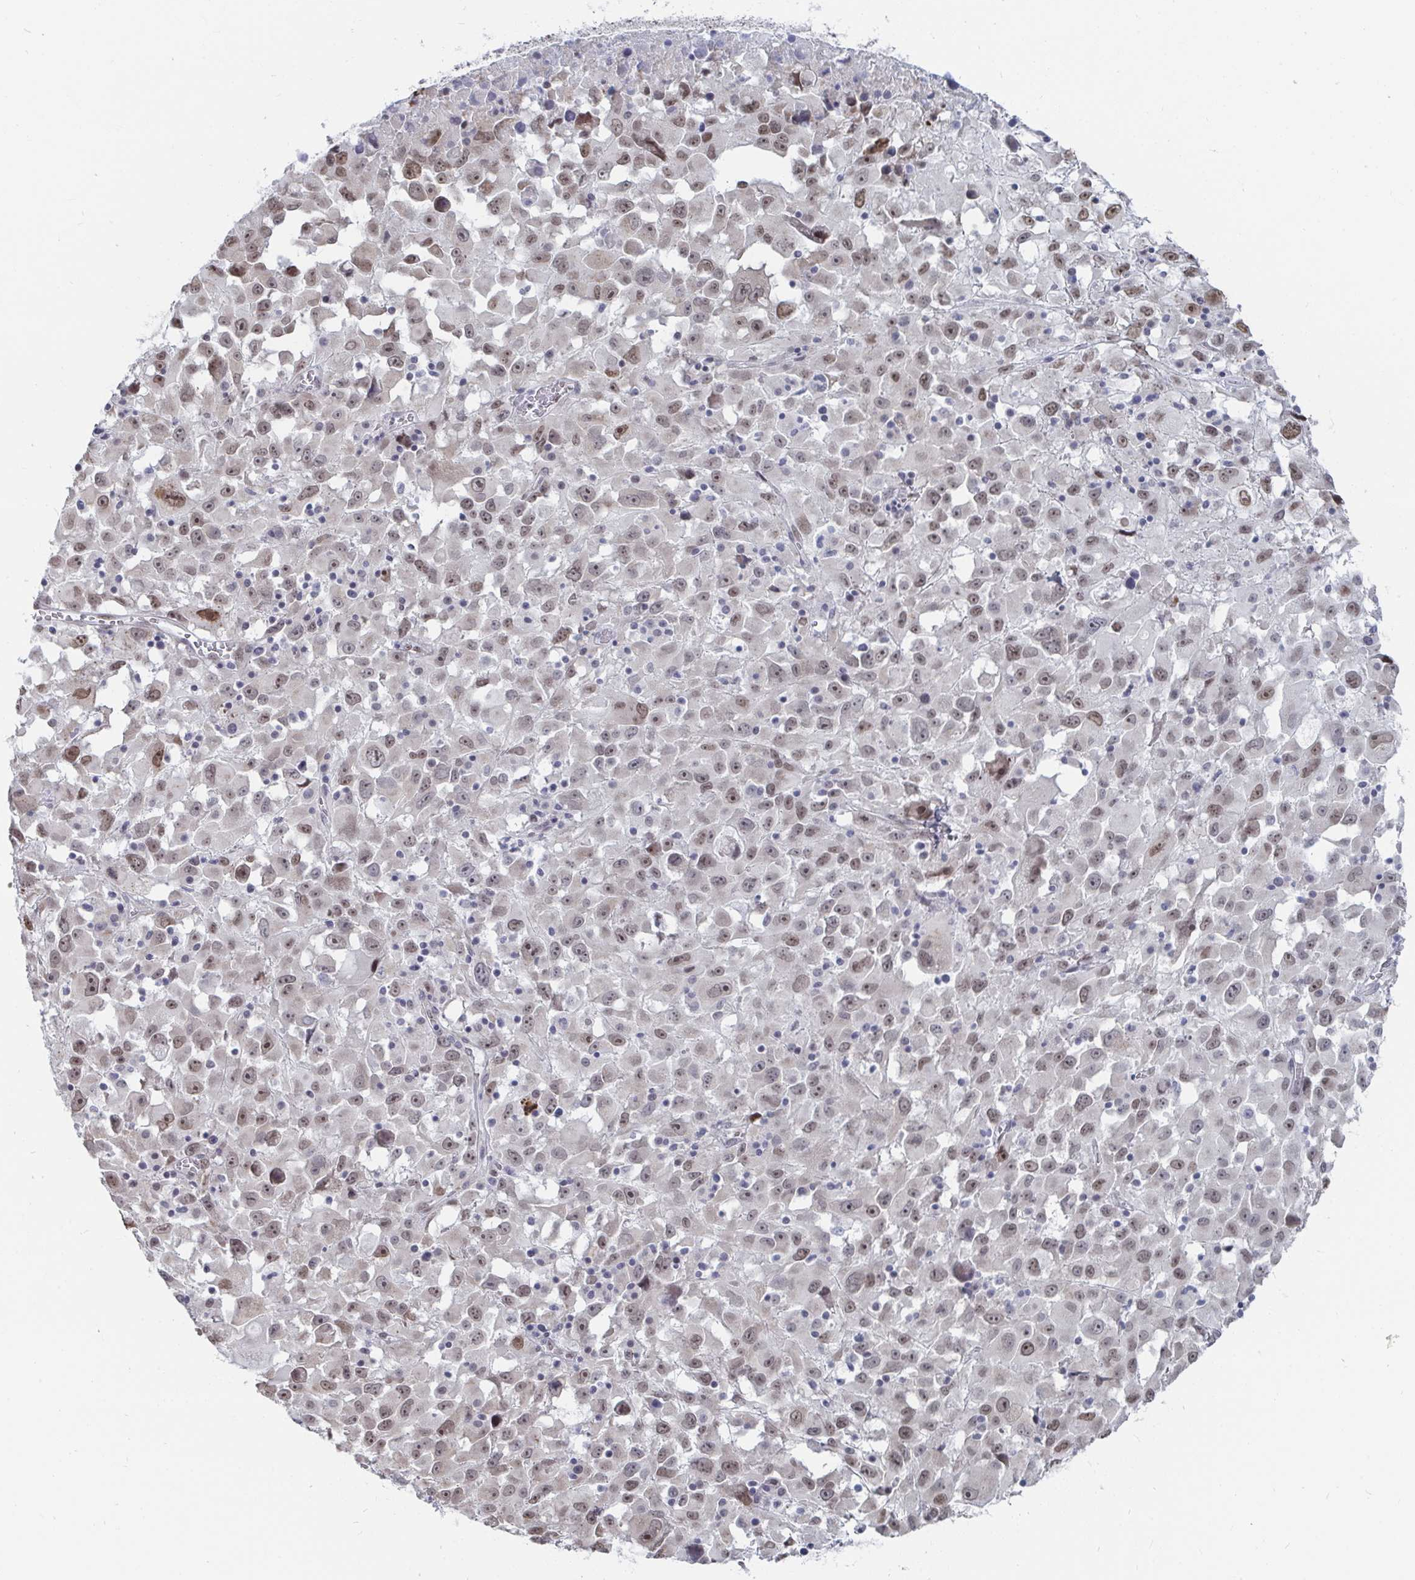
{"staining": {"intensity": "moderate", "quantity": "25%-75%", "location": "nuclear"}, "tissue": "melanoma", "cell_type": "Tumor cells", "image_type": "cancer", "snomed": [{"axis": "morphology", "description": "Malignant melanoma, Metastatic site"}, {"axis": "topography", "description": "Soft tissue"}], "caption": "Brown immunohistochemical staining in human malignant melanoma (metastatic site) exhibits moderate nuclear positivity in about 25%-75% of tumor cells.", "gene": "TRIP12", "patient": {"sex": "male", "age": 50}}